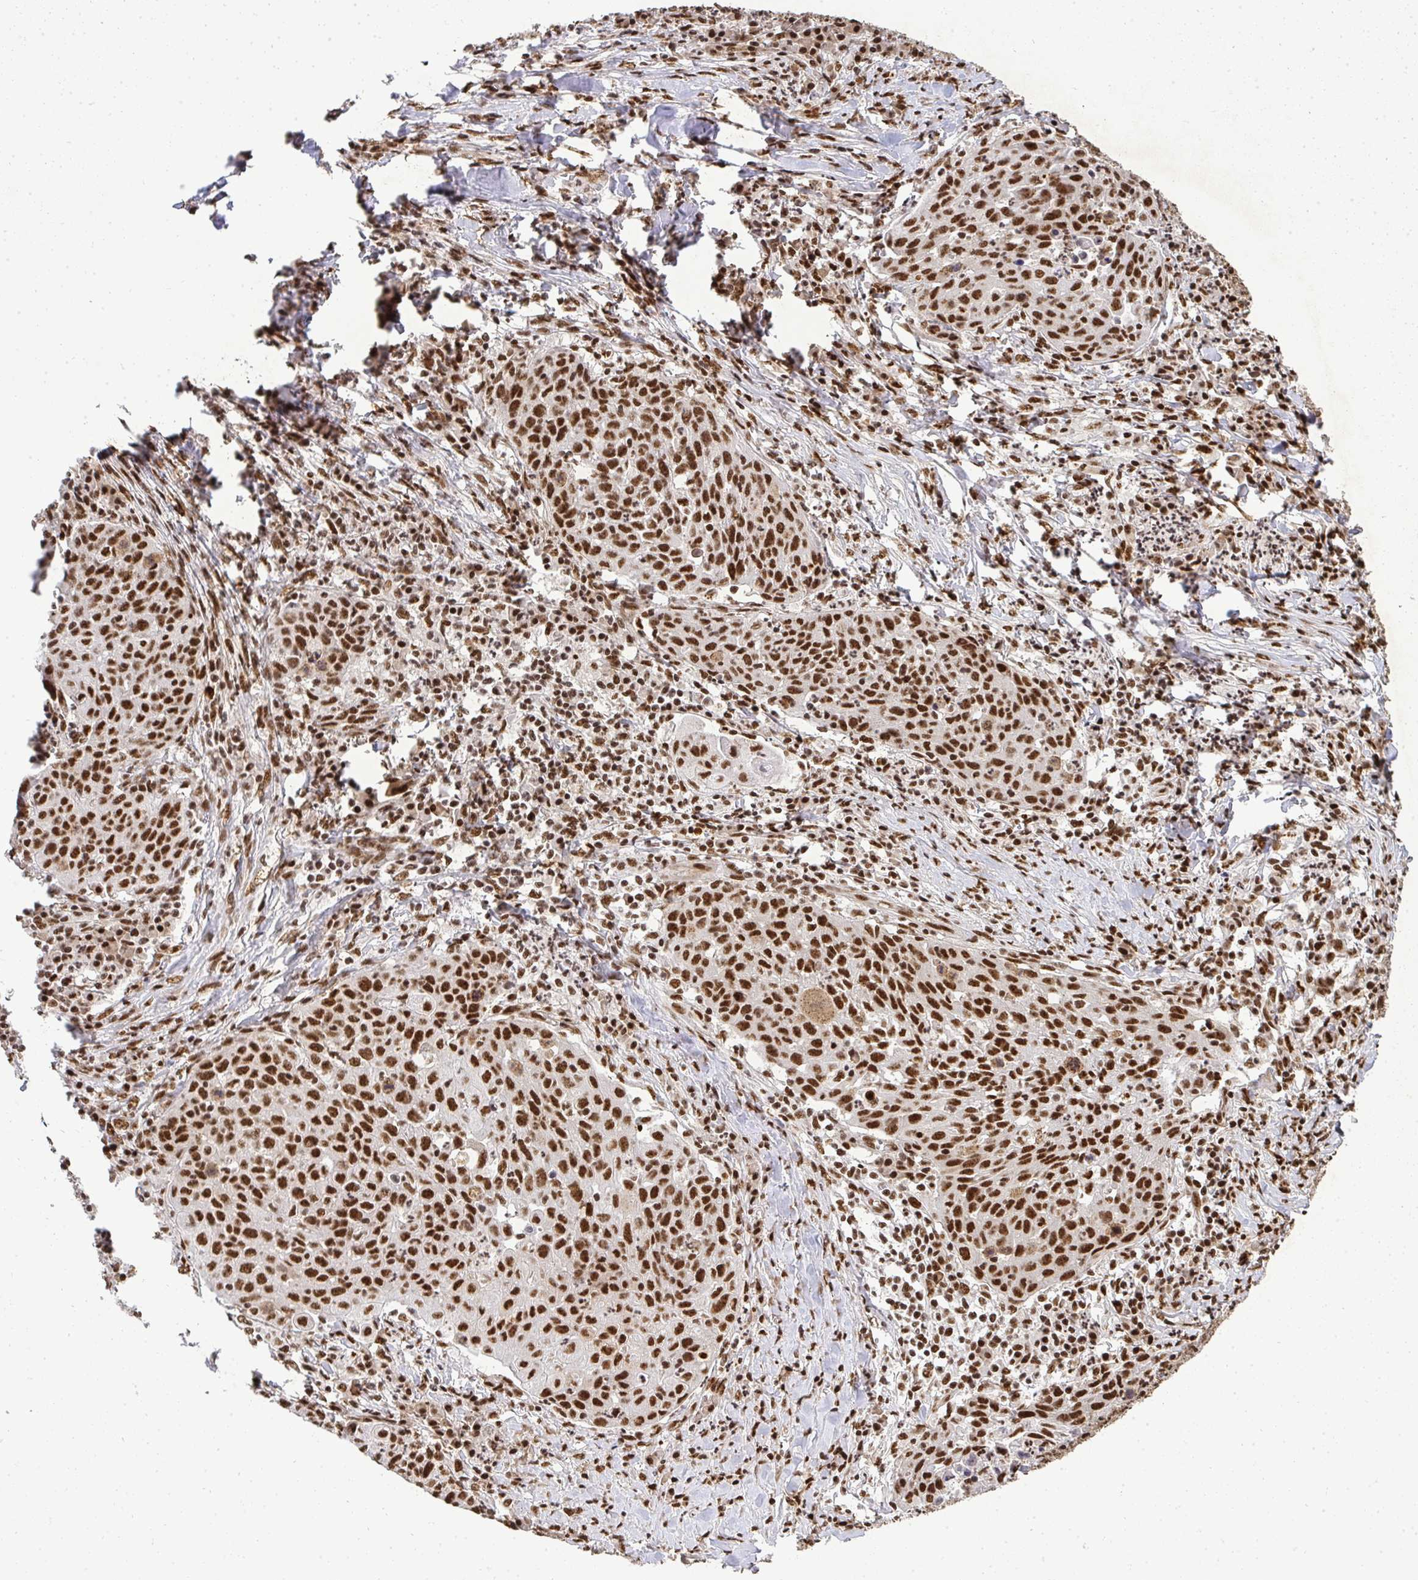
{"staining": {"intensity": "strong", "quantity": ">75%", "location": "nuclear"}, "tissue": "lung cancer", "cell_type": "Tumor cells", "image_type": "cancer", "snomed": [{"axis": "morphology", "description": "Squamous cell carcinoma, NOS"}, {"axis": "morphology", "description": "Squamous cell carcinoma, metastatic, NOS"}, {"axis": "topography", "description": "Bronchus"}, {"axis": "topography", "description": "Lung"}], "caption": "This is an image of immunohistochemistry (IHC) staining of lung cancer, which shows strong positivity in the nuclear of tumor cells.", "gene": "U2AF1", "patient": {"sex": "male", "age": 62}}